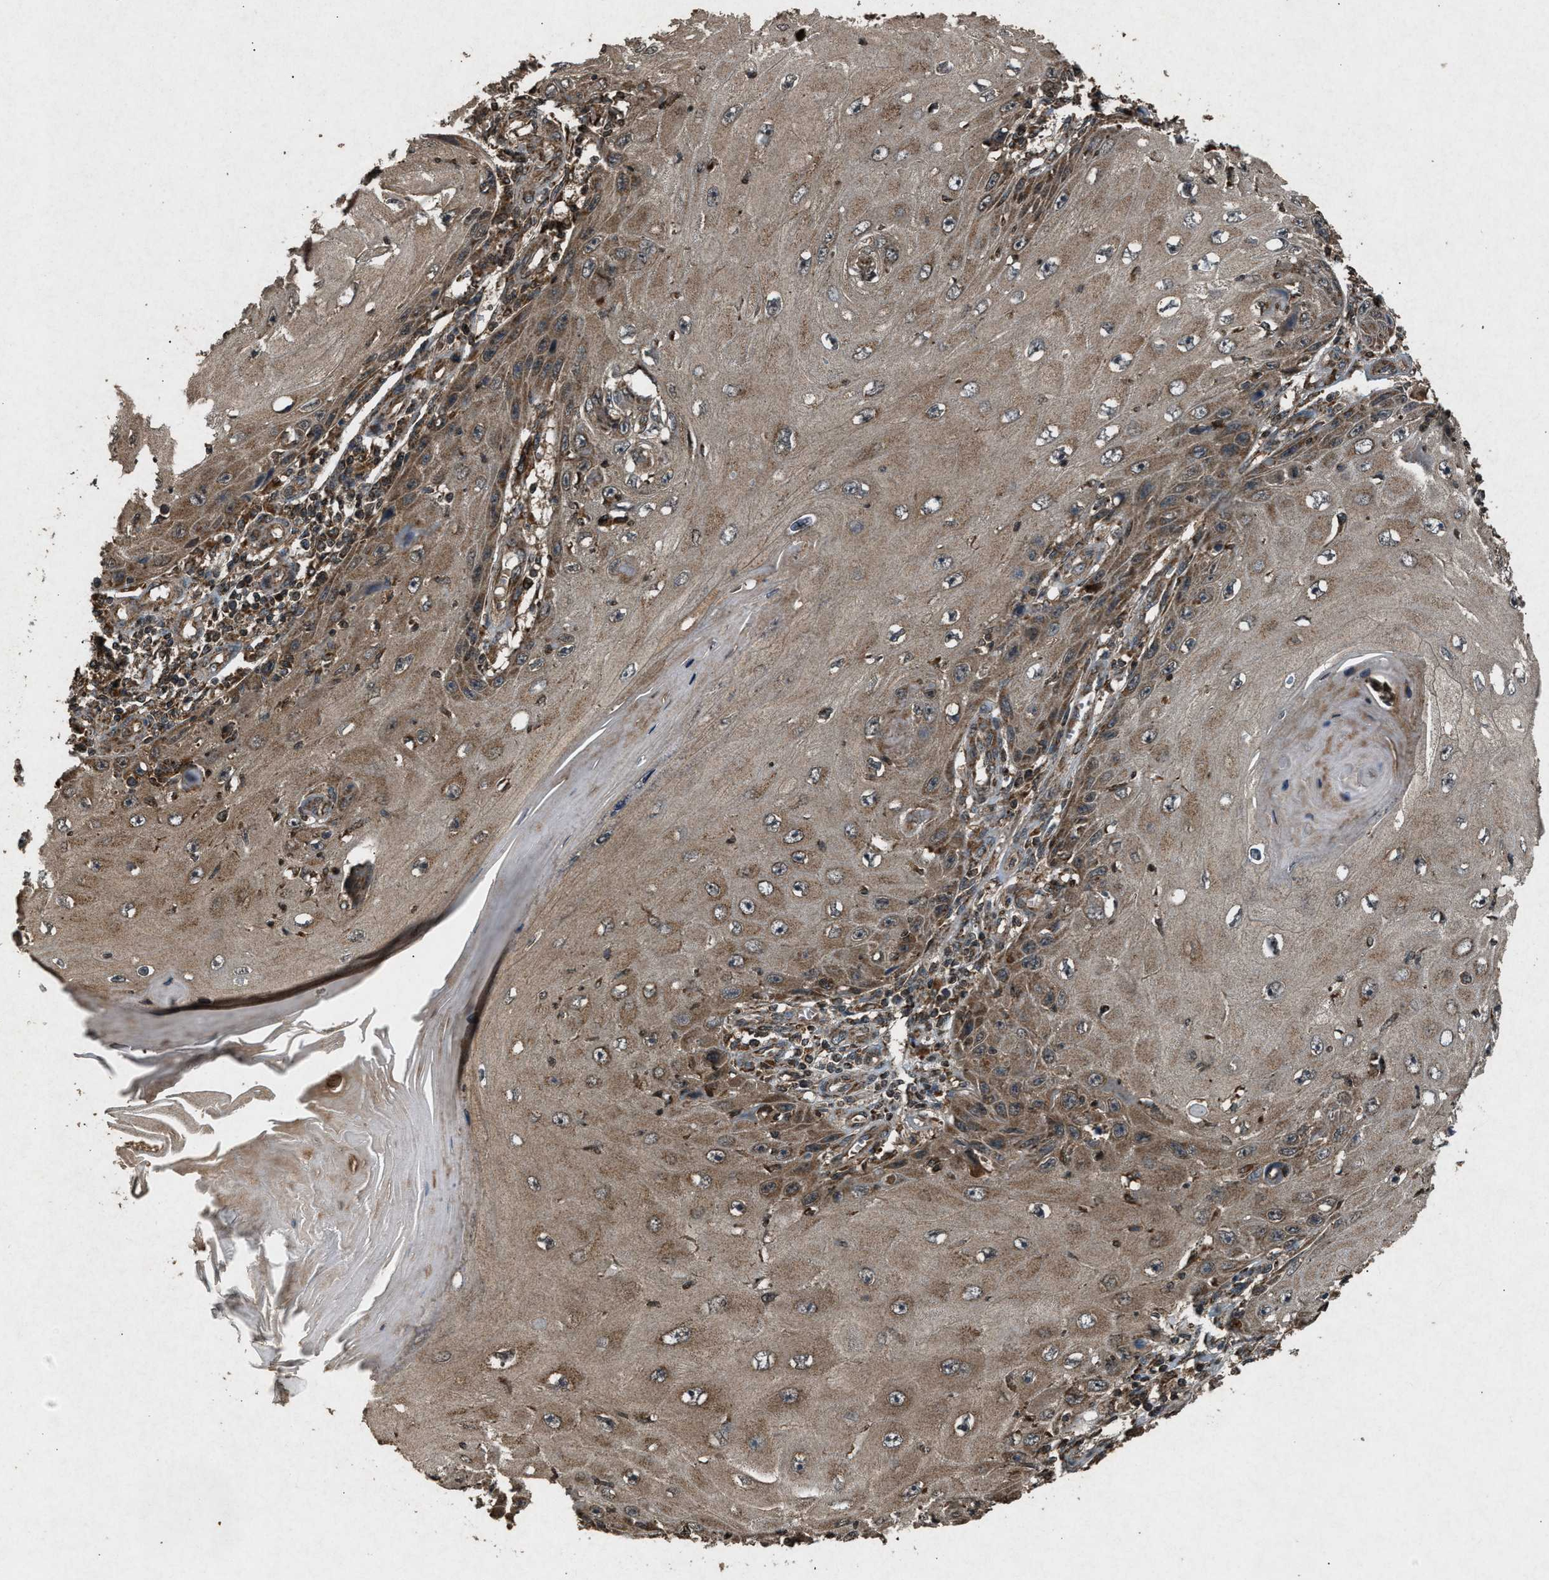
{"staining": {"intensity": "moderate", "quantity": ">75%", "location": "cytoplasmic/membranous"}, "tissue": "skin cancer", "cell_type": "Tumor cells", "image_type": "cancer", "snomed": [{"axis": "morphology", "description": "Squamous cell carcinoma, NOS"}, {"axis": "topography", "description": "Skin"}], "caption": "IHC of skin squamous cell carcinoma demonstrates medium levels of moderate cytoplasmic/membranous staining in approximately >75% of tumor cells.", "gene": "OAS1", "patient": {"sex": "female", "age": 73}}